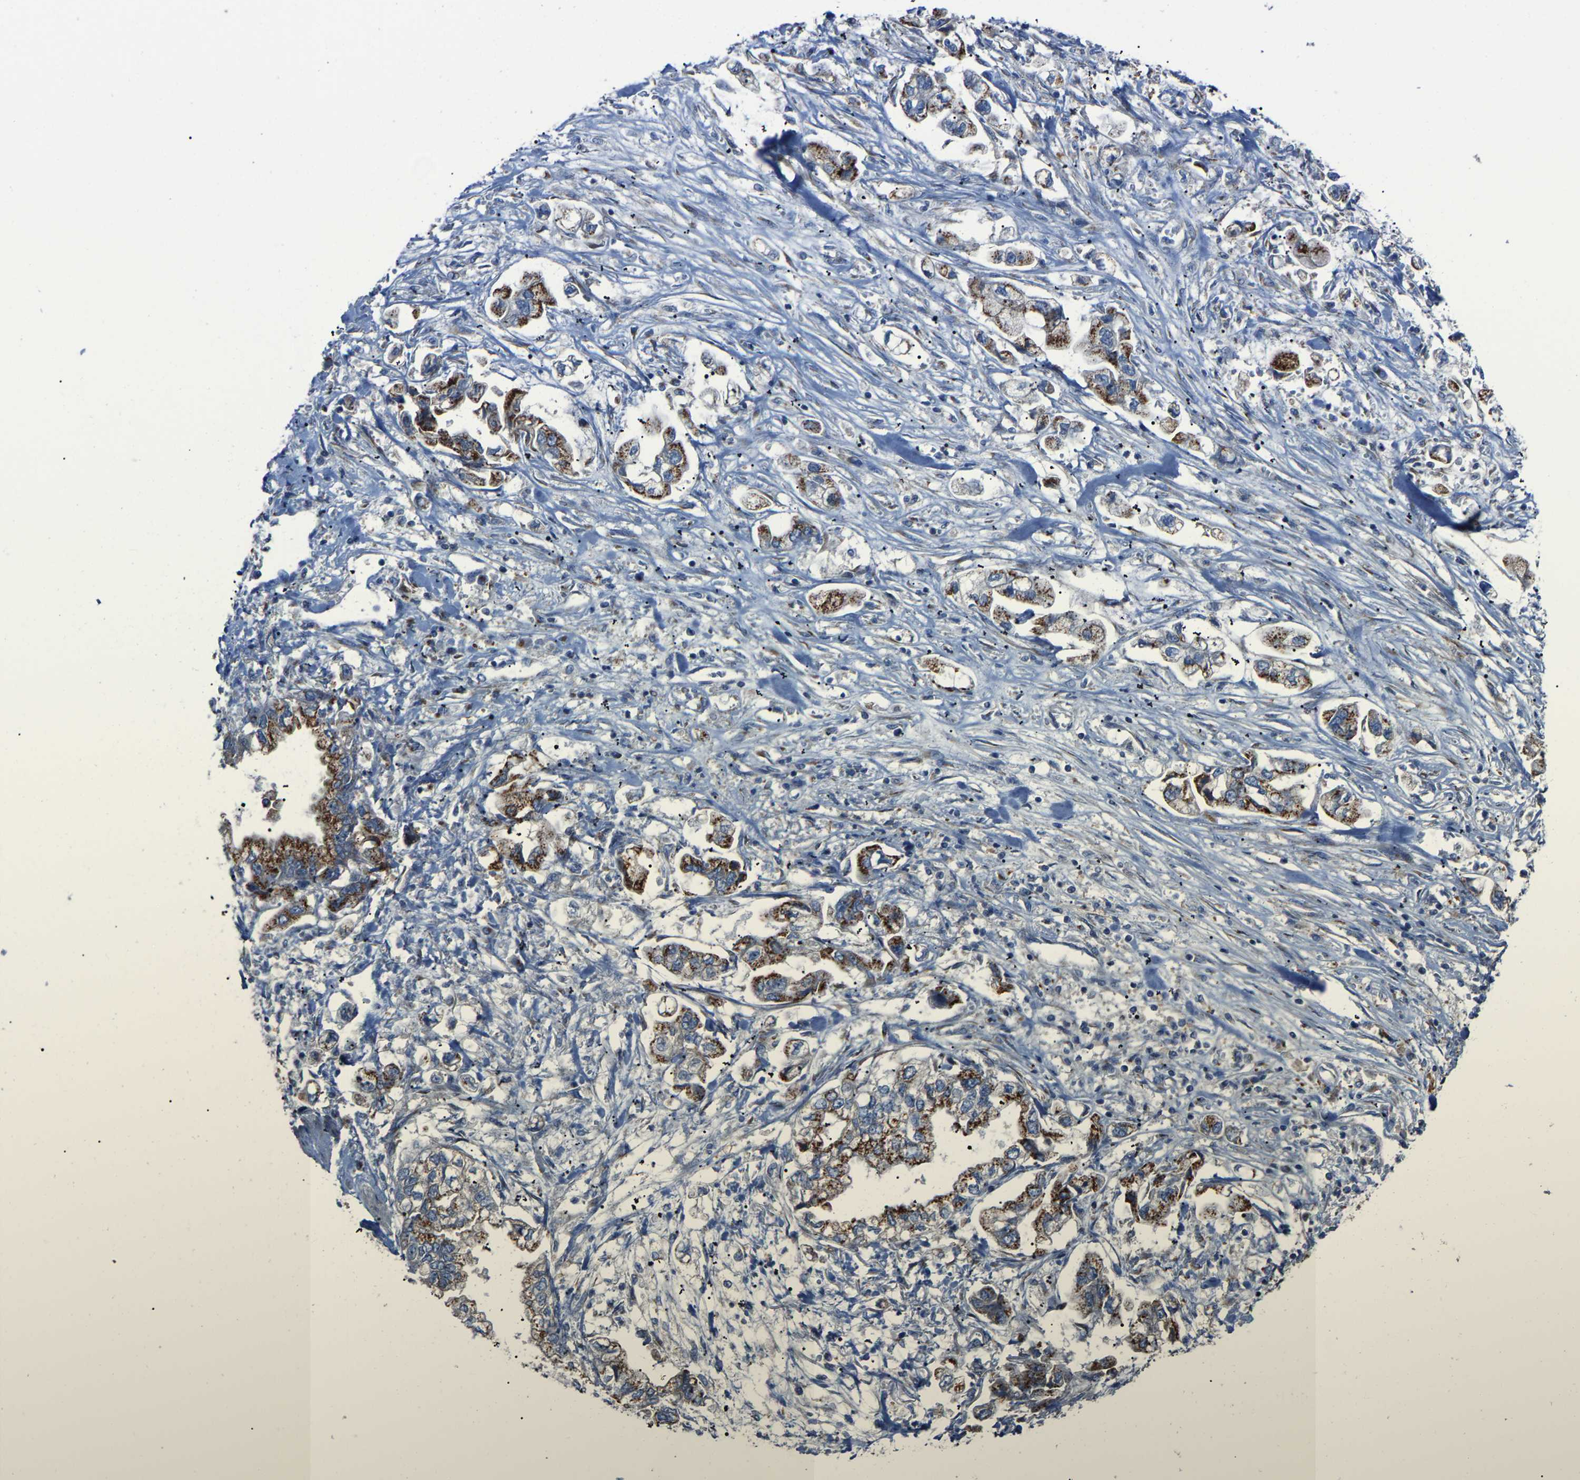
{"staining": {"intensity": "moderate", "quantity": ">75%", "location": "cytoplasmic/membranous"}, "tissue": "stomach cancer", "cell_type": "Tumor cells", "image_type": "cancer", "snomed": [{"axis": "morphology", "description": "Normal tissue, NOS"}, {"axis": "morphology", "description": "Adenocarcinoma, NOS"}, {"axis": "topography", "description": "Stomach"}], "caption": "Immunohistochemistry of stomach adenocarcinoma exhibits medium levels of moderate cytoplasmic/membranous expression in approximately >75% of tumor cells.", "gene": "CANT1", "patient": {"sex": "male", "age": 62}}